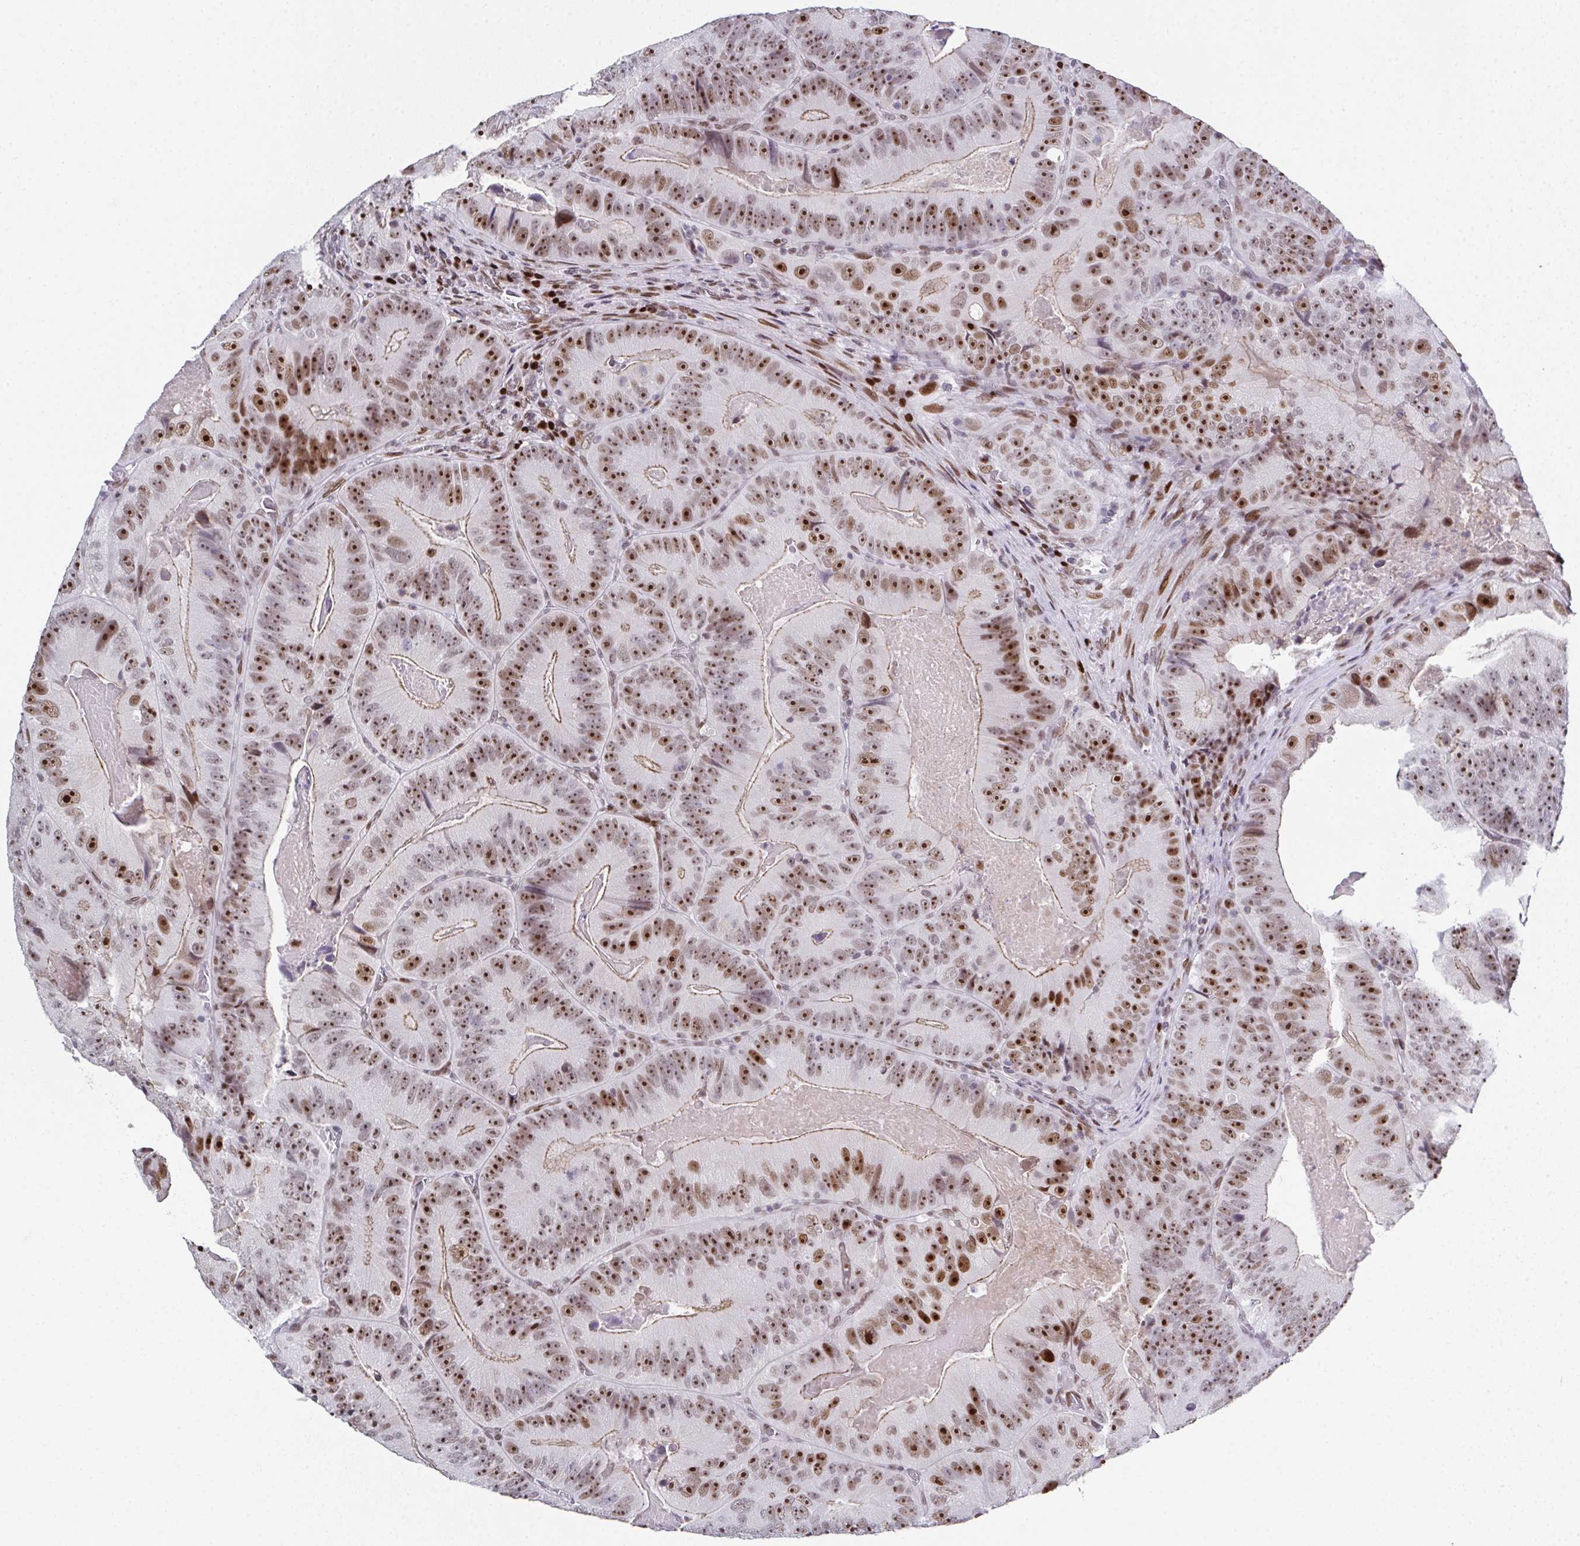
{"staining": {"intensity": "moderate", "quantity": ">75%", "location": "nuclear"}, "tissue": "colorectal cancer", "cell_type": "Tumor cells", "image_type": "cancer", "snomed": [{"axis": "morphology", "description": "Adenocarcinoma, NOS"}, {"axis": "topography", "description": "Colon"}], "caption": "There is medium levels of moderate nuclear staining in tumor cells of adenocarcinoma (colorectal), as demonstrated by immunohistochemical staining (brown color).", "gene": "RB1", "patient": {"sex": "female", "age": 86}}